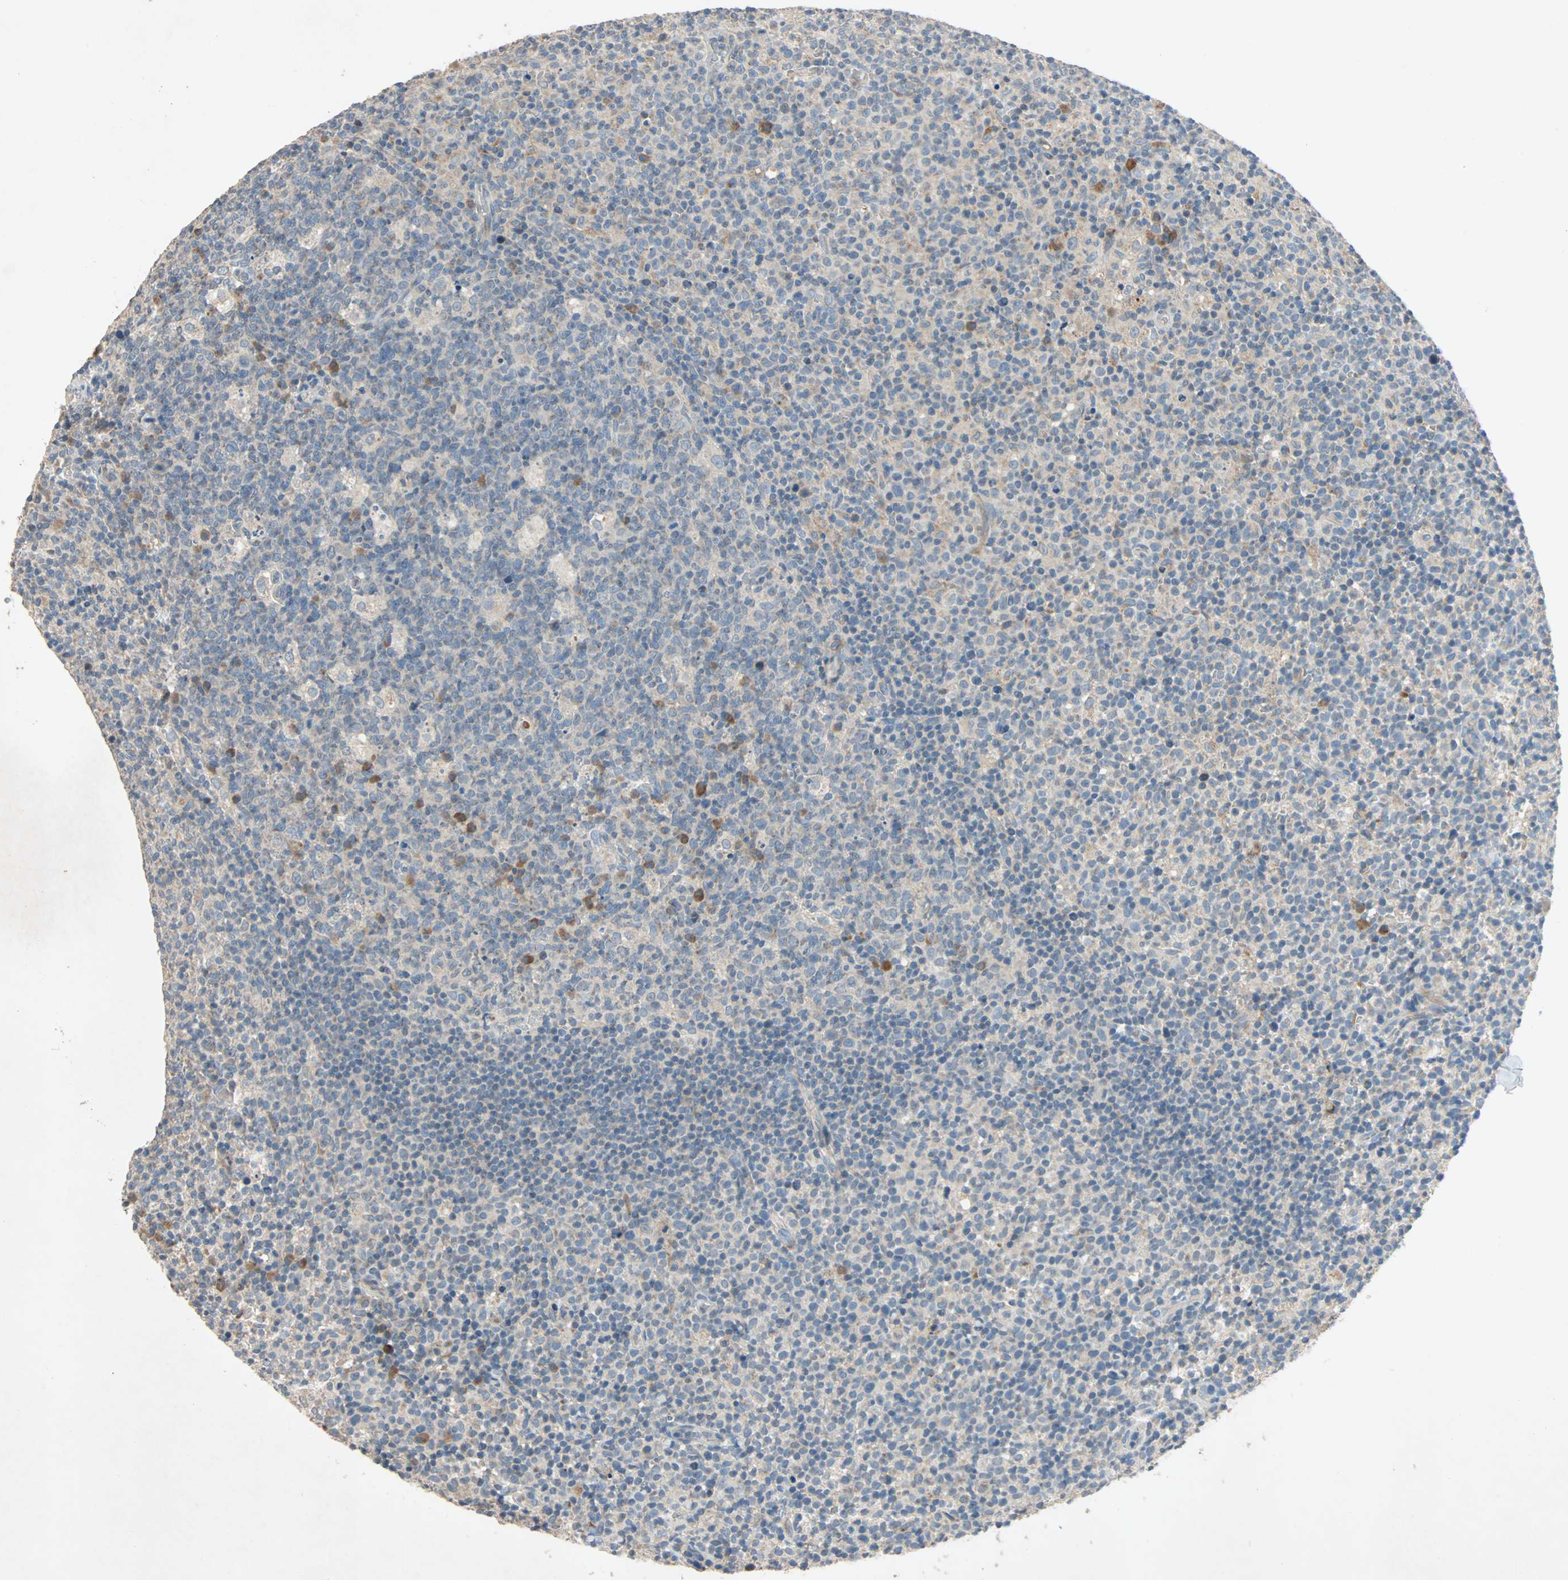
{"staining": {"intensity": "weak", "quantity": ">75%", "location": "cytoplasmic/membranous"}, "tissue": "lymph node", "cell_type": "Germinal center cells", "image_type": "normal", "snomed": [{"axis": "morphology", "description": "Normal tissue, NOS"}, {"axis": "morphology", "description": "Inflammation, NOS"}, {"axis": "topography", "description": "Lymph node"}], "caption": "Weak cytoplasmic/membranous positivity is appreciated in about >75% of germinal center cells in normal lymph node.", "gene": "XYLT1", "patient": {"sex": "male", "age": 55}}